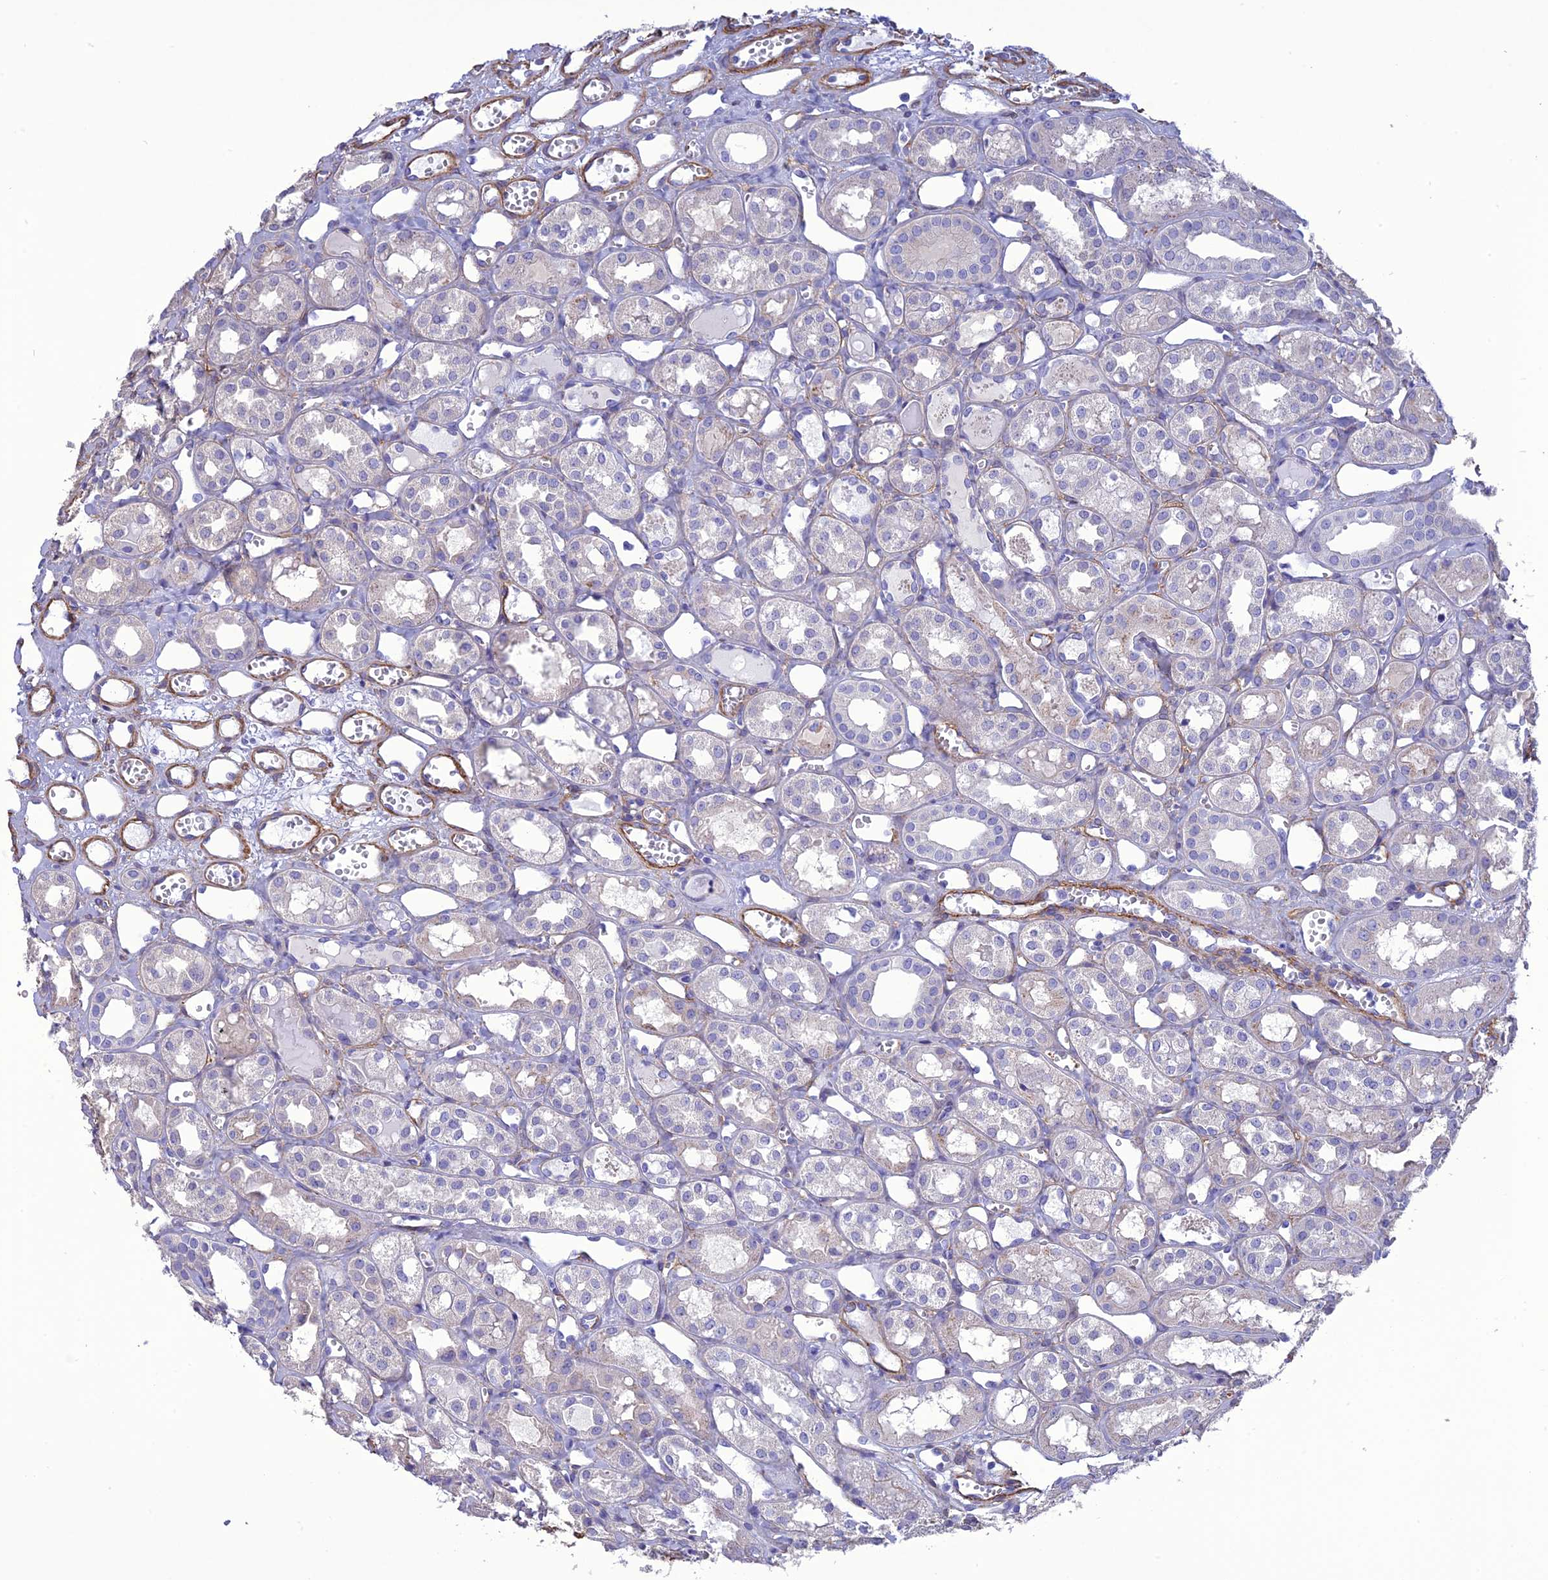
{"staining": {"intensity": "weak", "quantity": "25%-75%", "location": "cytoplasmic/membranous"}, "tissue": "kidney", "cell_type": "Cells in glomeruli", "image_type": "normal", "snomed": [{"axis": "morphology", "description": "Normal tissue, NOS"}, {"axis": "topography", "description": "Kidney"}], "caption": "The image exhibits a brown stain indicating the presence of a protein in the cytoplasmic/membranous of cells in glomeruli in kidney.", "gene": "NKD1", "patient": {"sex": "male", "age": 16}}